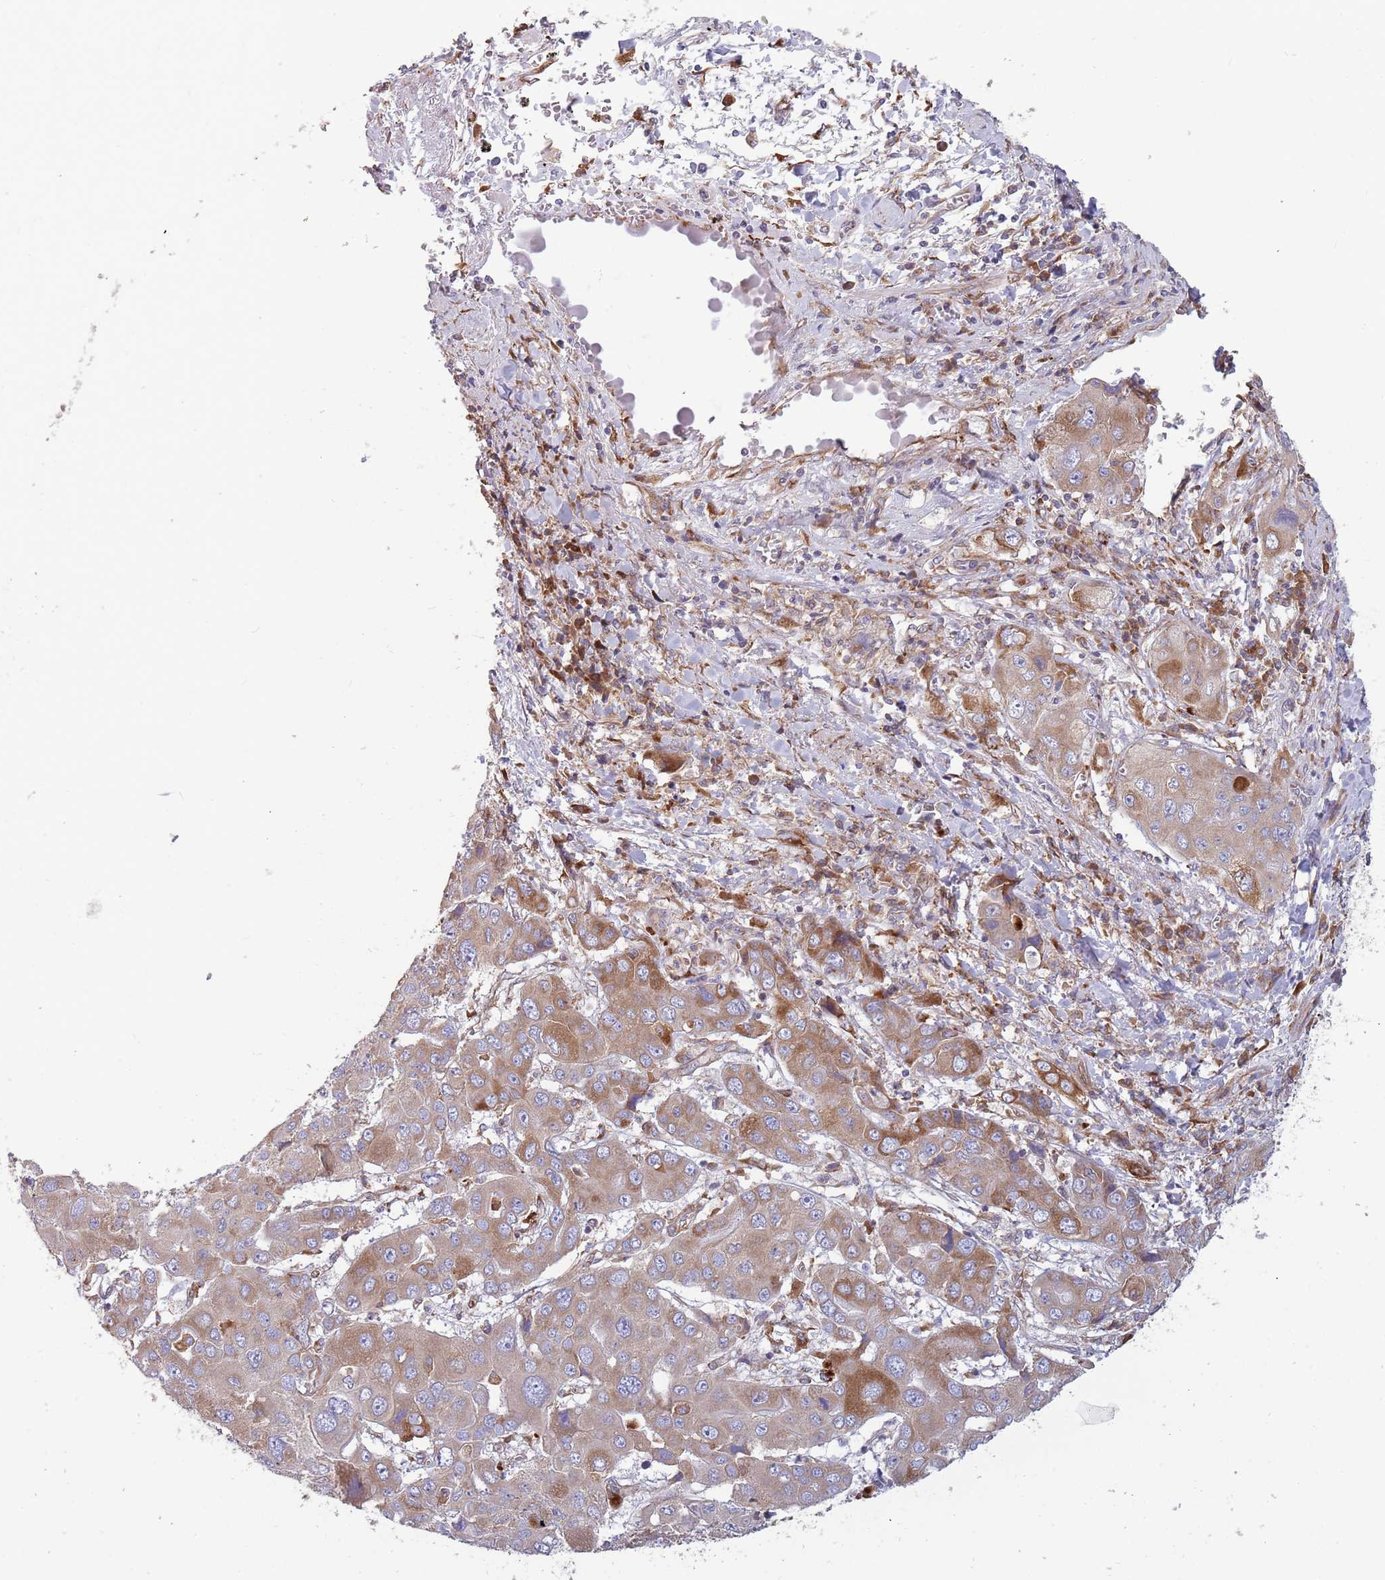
{"staining": {"intensity": "moderate", "quantity": ">75%", "location": "cytoplasmic/membranous"}, "tissue": "liver cancer", "cell_type": "Tumor cells", "image_type": "cancer", "snomed": [{"axis": "morphology", "description": "Cholangiocarcinoma"}, {"axis": "topography", "description": "Liver"}], "caption": "This histopathology image shows immunohistochemistry staining of liver cholangiocarcinoma, with medium moderate cytoplasmic/membranous positivity in about >75% of tumor cells.", "gene": "ARMCX6", "patient": {"sex": "male", "age": 67}}